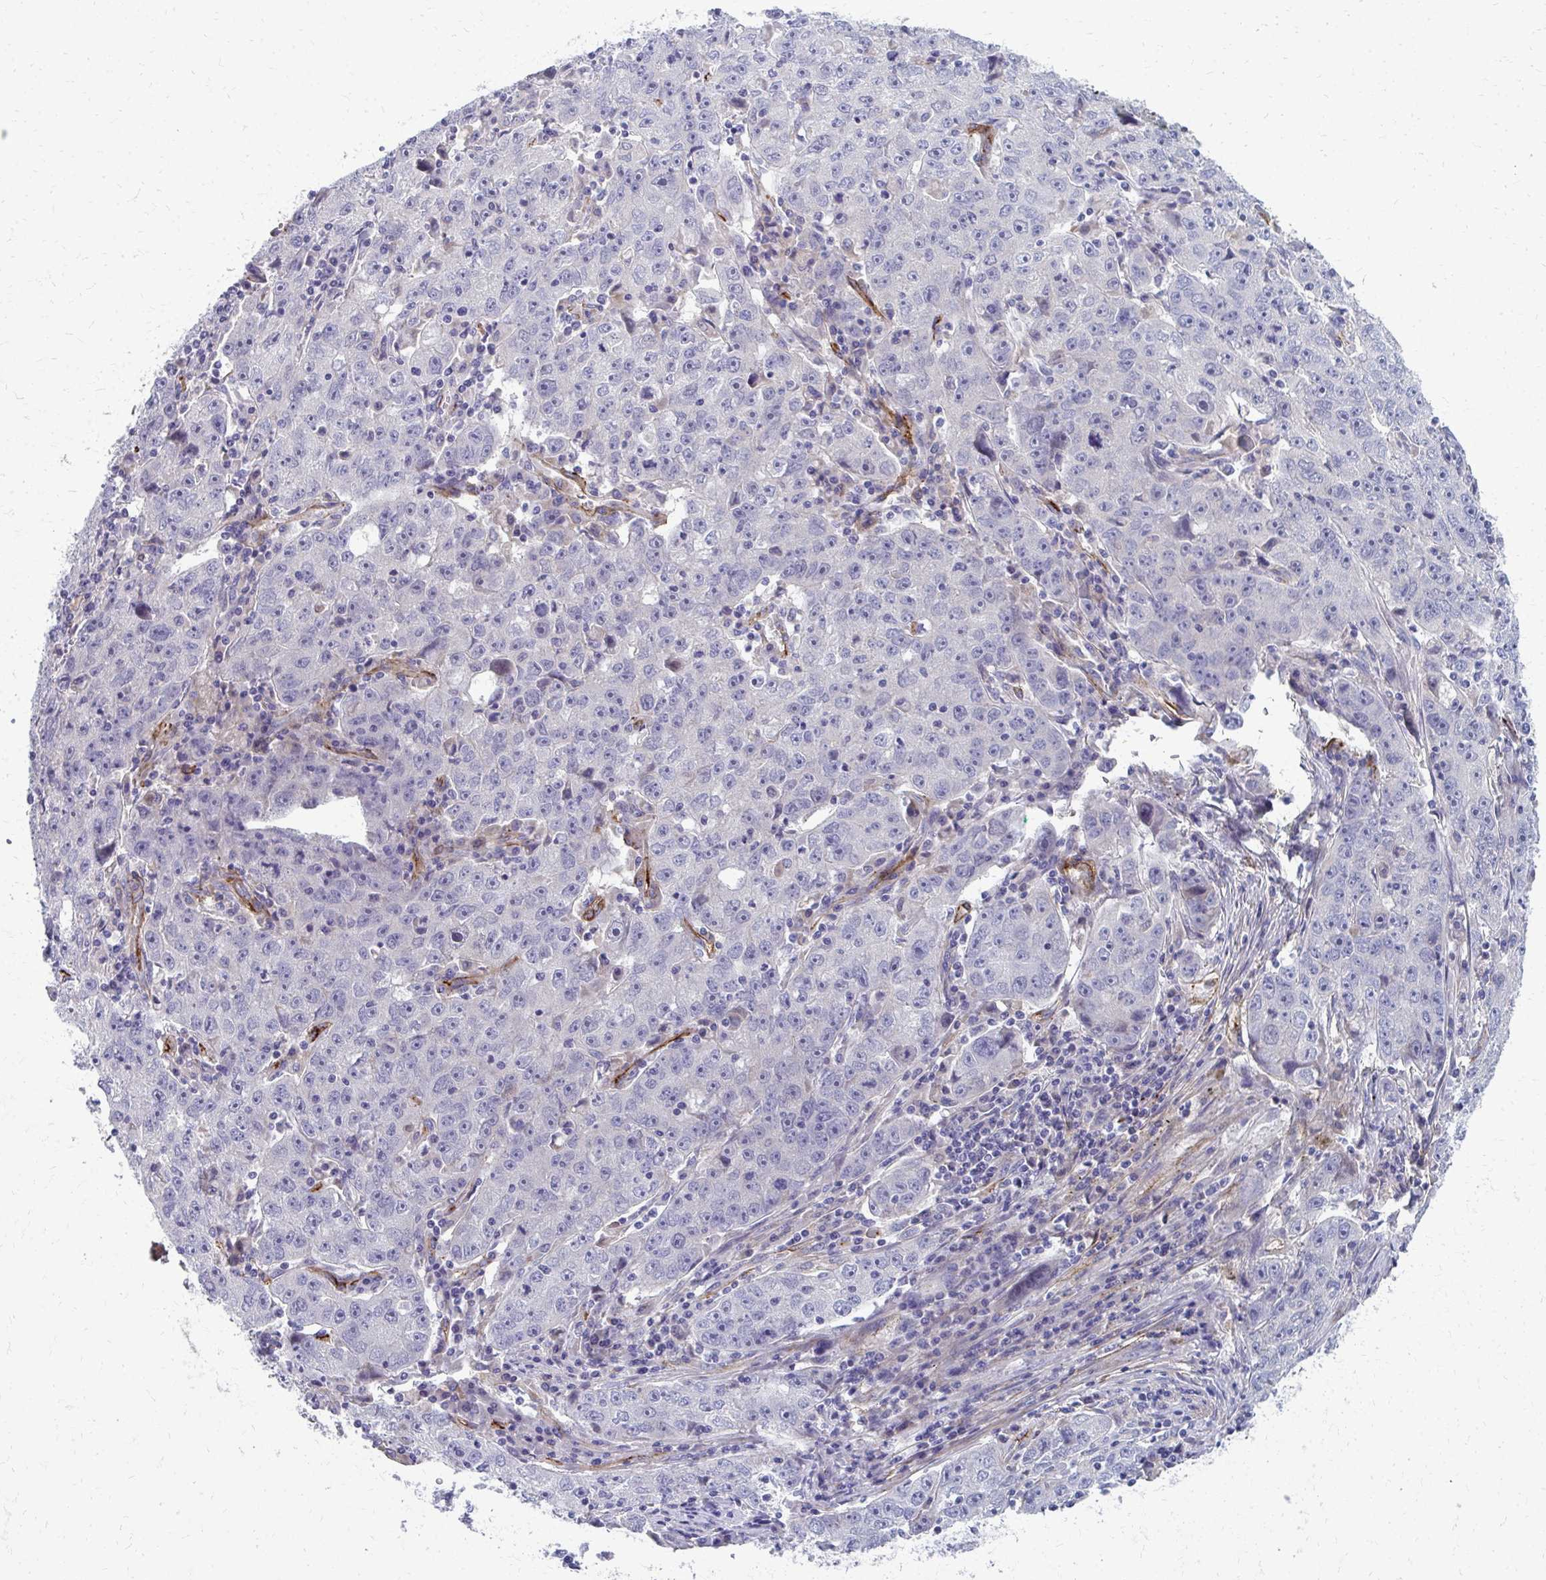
{"staining": {"intensity": "negative", "quantity": "none", "location": "none"}, "tissue": "lung cancer", "cell_type": "Tumor cells", "image_type": "cancer", "snomed": [{"axis": "morphology", "description": "Normal morphology"}, {"axis": "morphology", "description": "Adenocarcinoma, NOS"}, {"axis": "topography", "description": "Lymph node"}, {"axis": "topography", "description": "Lung"}], "caption": "DAB (3,3'-diaminobenzidine) immunohistochemical staining of adenocarcinoma (lung) demonstrates no significant positivity in tumor cells.", "gene": "ADIPOQ", "patient": {"sex": "female", "age": 57}}